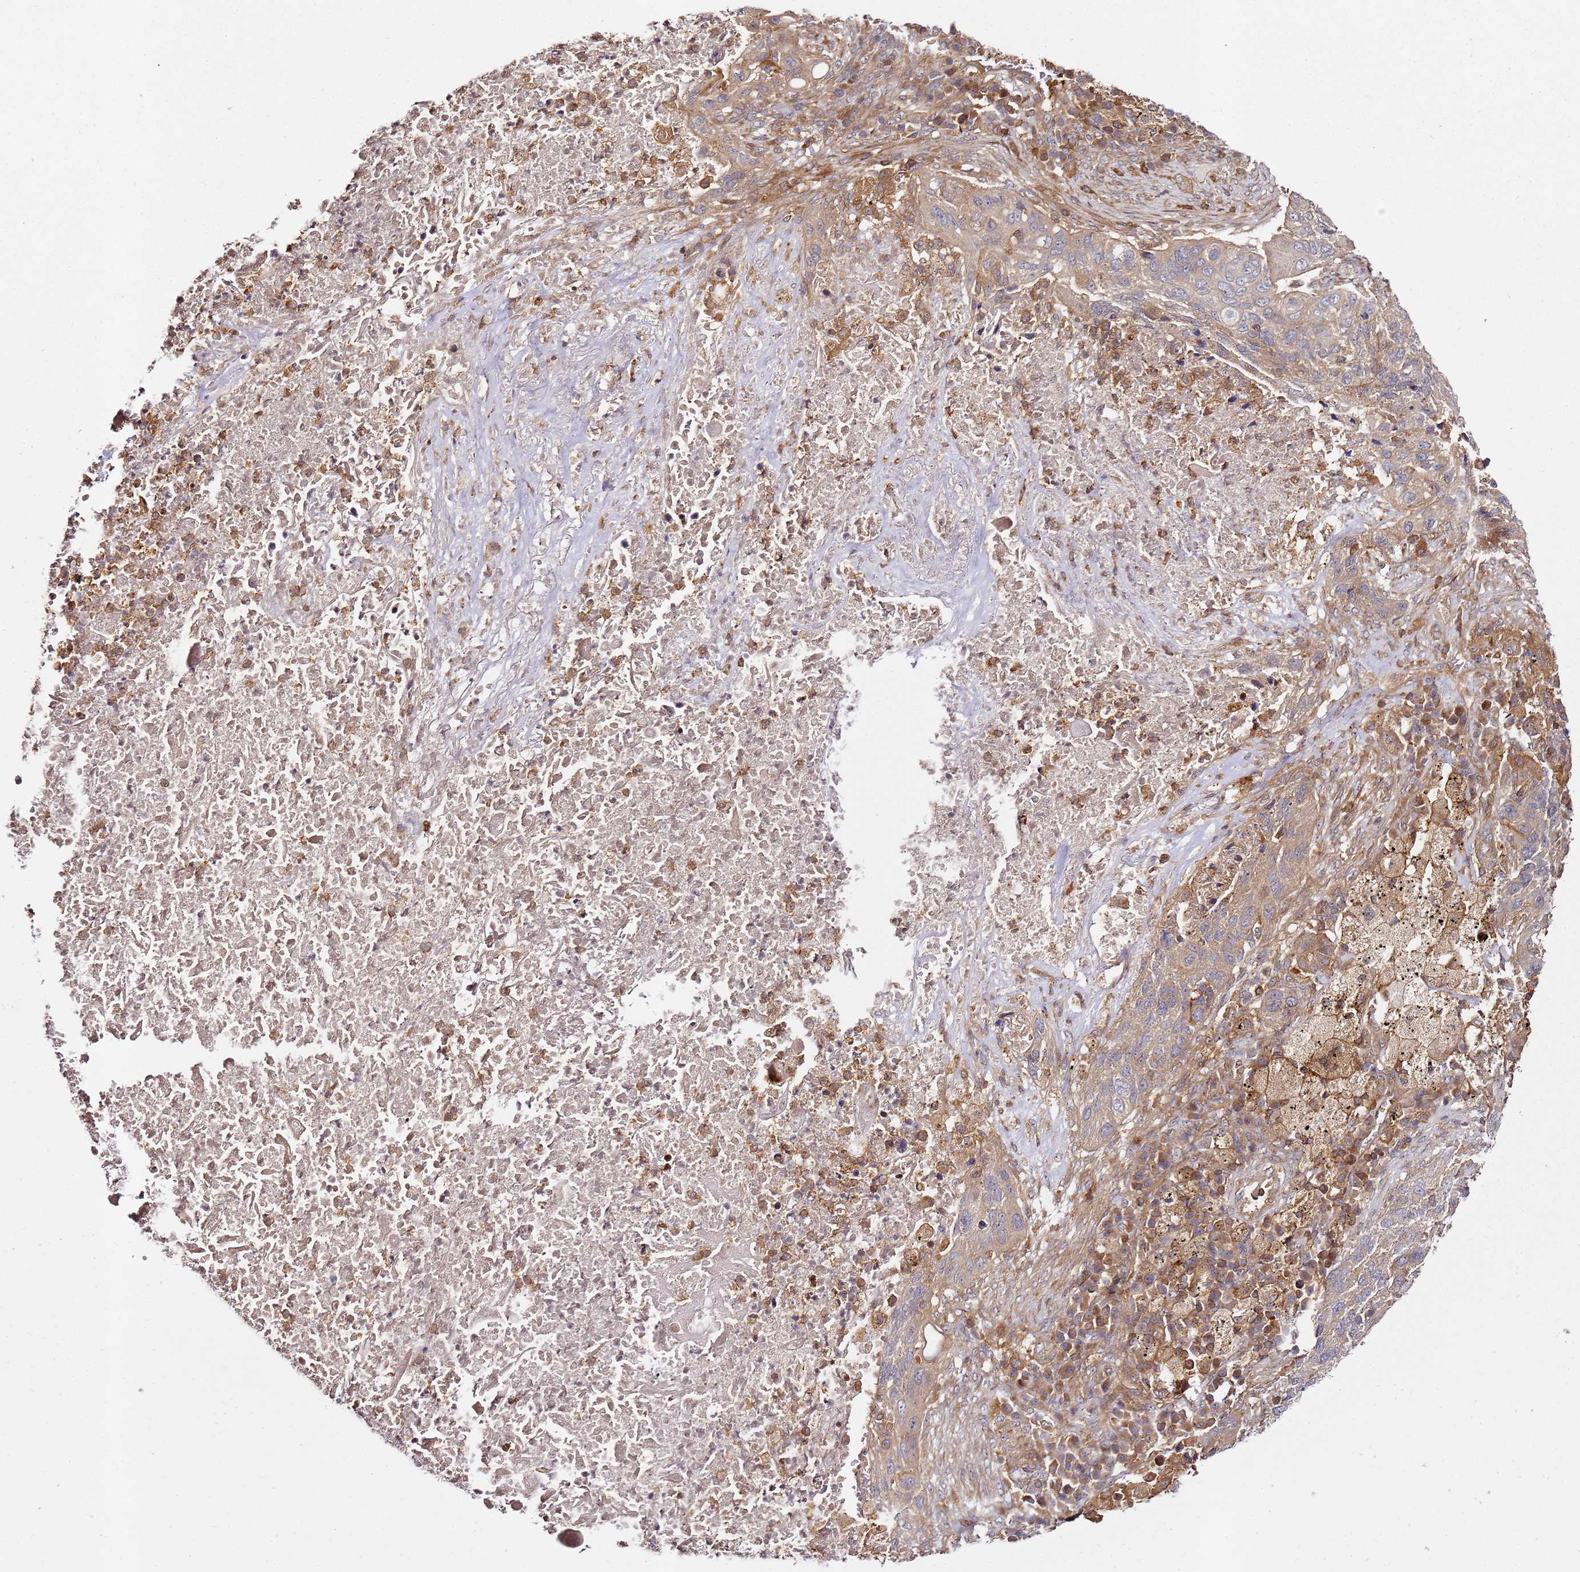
{"staining": {"intensity": "moderate", "quantity": "25%-75%", "location": "cytoplasmic/membranous"}, "tissue": "lung cancer", "cell_type": "Tumor cells", "image_type": "cancer", "snomed": [{"axis": "morphology", "description": "Squamous cell carcinoma, NOS"}, {"axis": "topography", "description": "Lung"}], "caption": "Protein analysis of lung cancer (squamous cell carcinoma) tissue exhibits moderate cytoplasmic/membranous expression in about 25%-75% of tumor cells.", "gene": "PRMT7", "patient": {"sex": "female", "age": 63}}